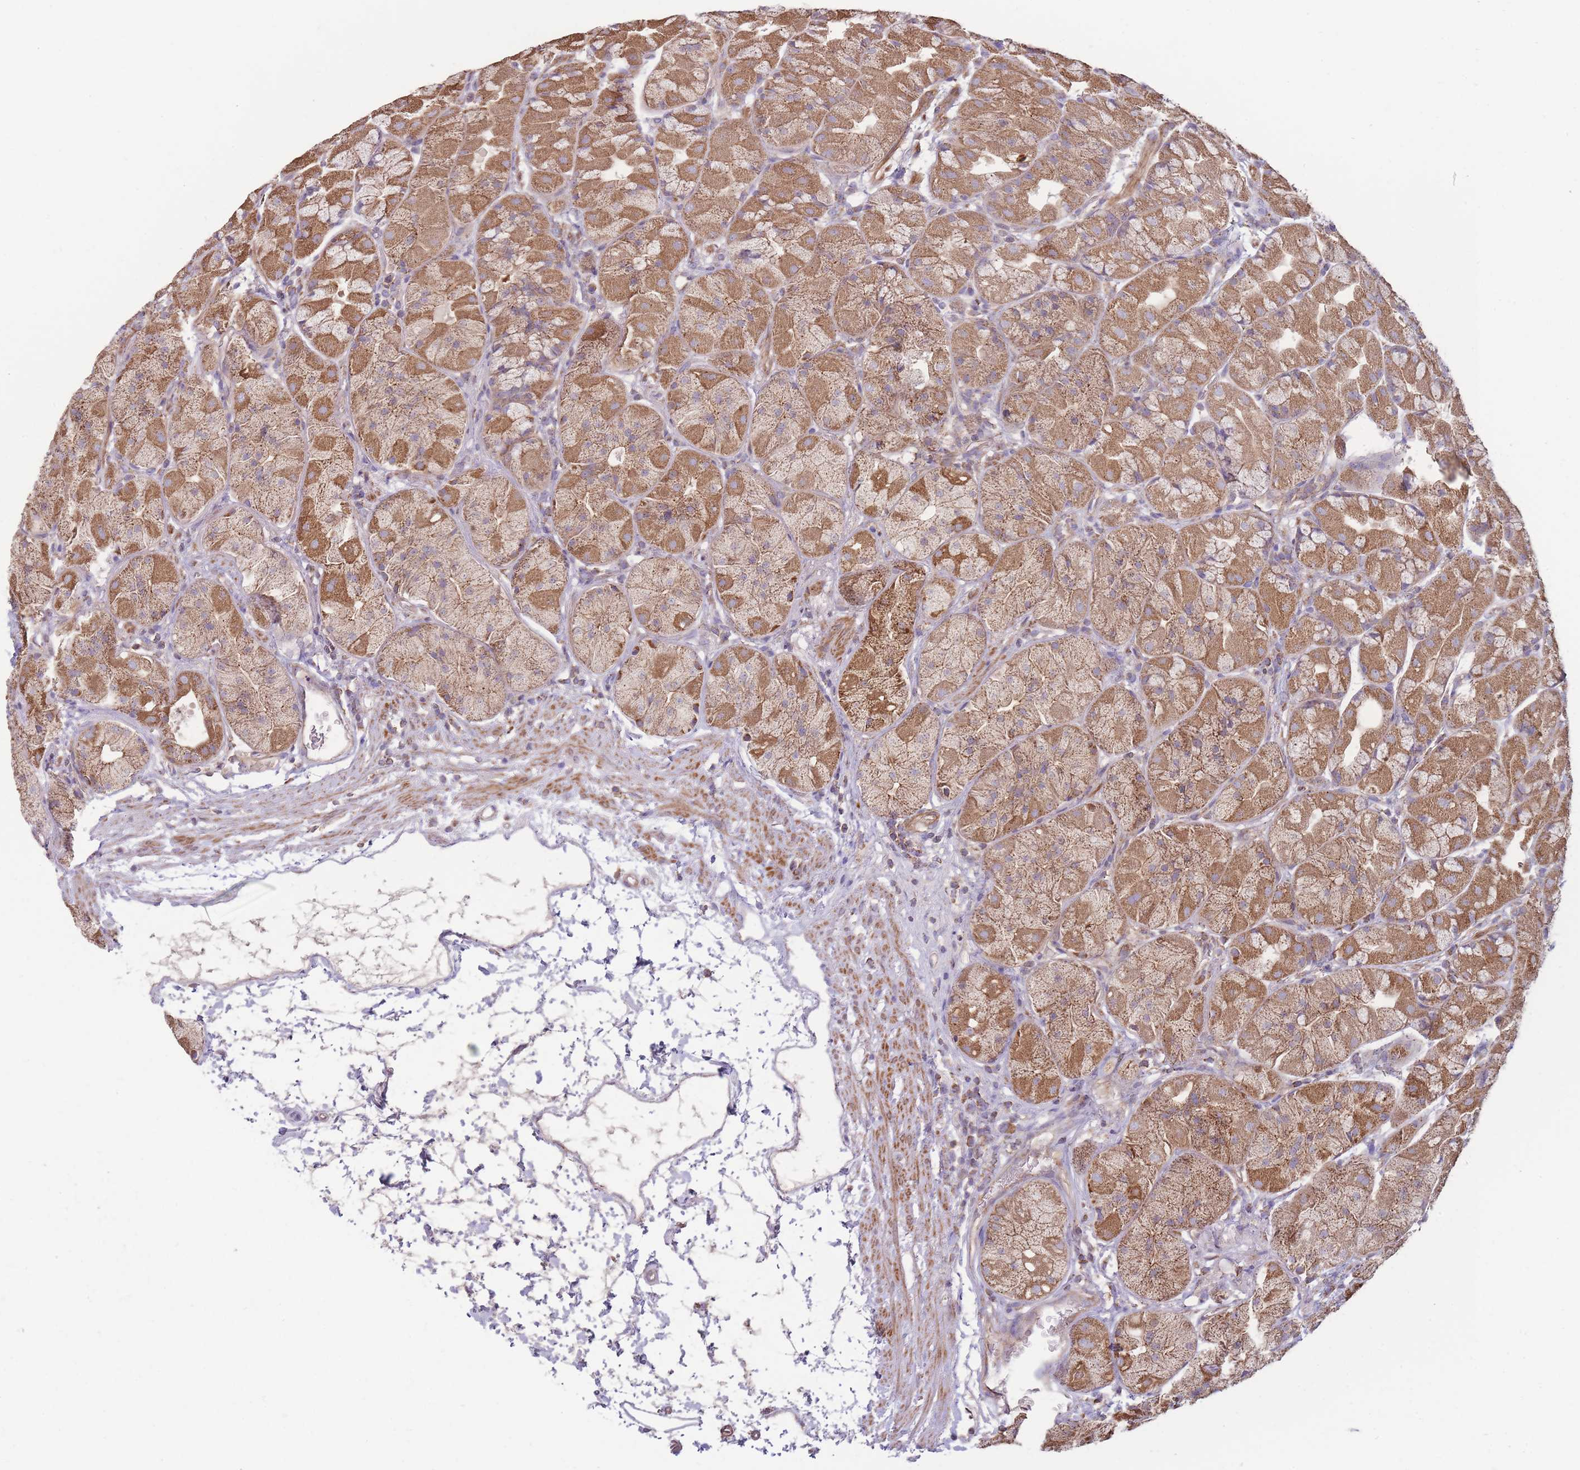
{"staining": {"intensity": "strong", "quantity": ">75%", "location": "cytoplasmic/membranous"}, "tissue": "stomach", "cell_type": "Glandular cells", "image_type": "normal", "snomed": [{"axis": "morphology", "description": "Normal tissue, NOS"}, {"axis": "topography", "description": "Stomach"}], "caption": "Immunohistochemical staining of benign stomach exhibits high levels of strong cytoplasmic/membranous staining in approximately >75% of glandular cells.", "gene": "KIF16B", "patient": {"sex": "male", "age": 57}}